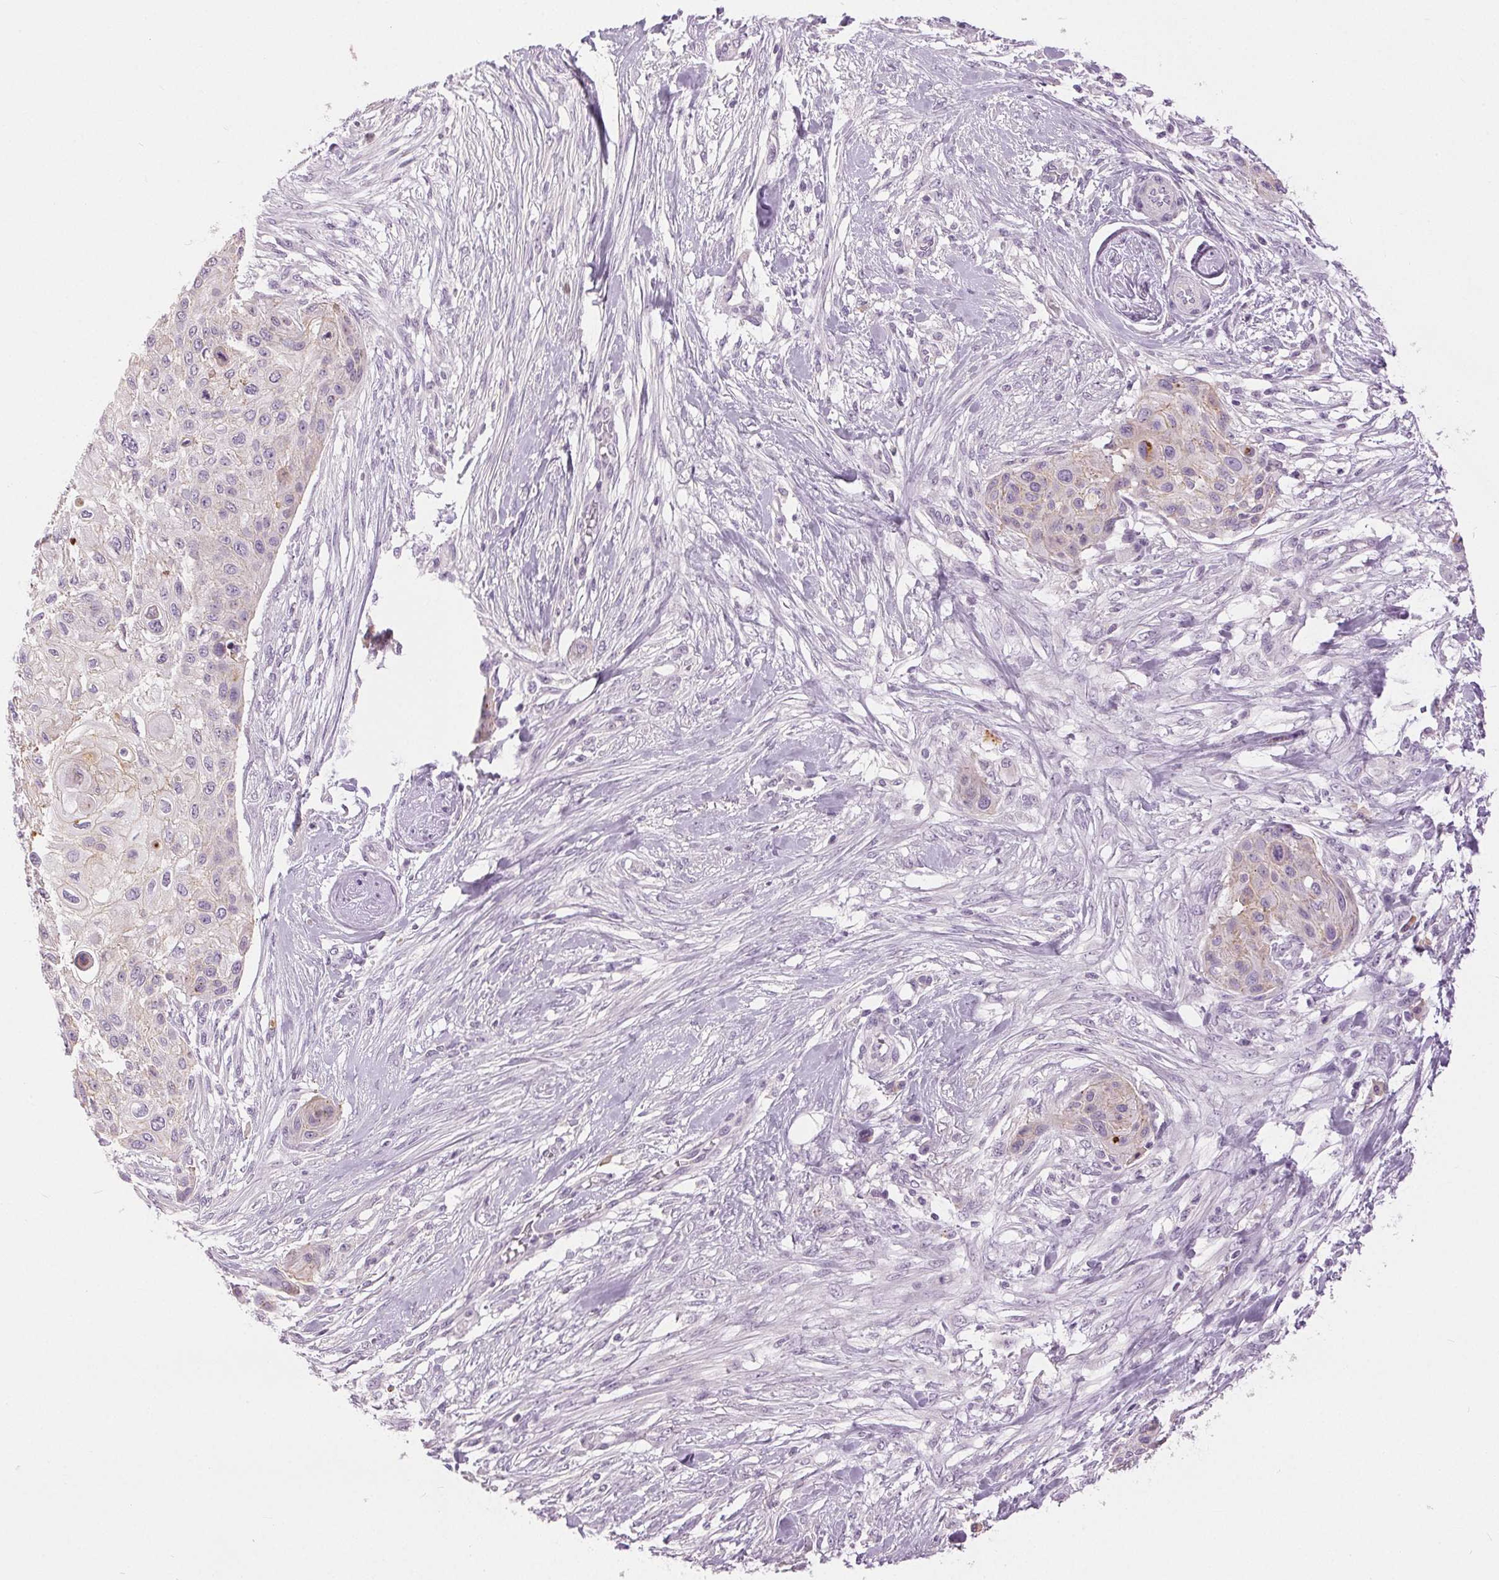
{"staining": {"intensity": "negative", "quantity": "none", "location": "none"}, "tissue": "skin cancer", "cell_type": "Tumor cells", "image_type": "cancer", "snomed": [{"axis": "morphology", "description": "Squamous cell carcinoma, NOS"}, {"axis": "topography", "description": "Skin"}], "caption": "High power microscopy micrograph of an immunohistochemistry histopathology image of skin cancer, revealing no significant expression in tumor cells.", "gene": "DSG3", "patient": {"sex": "female", "age": 87}}